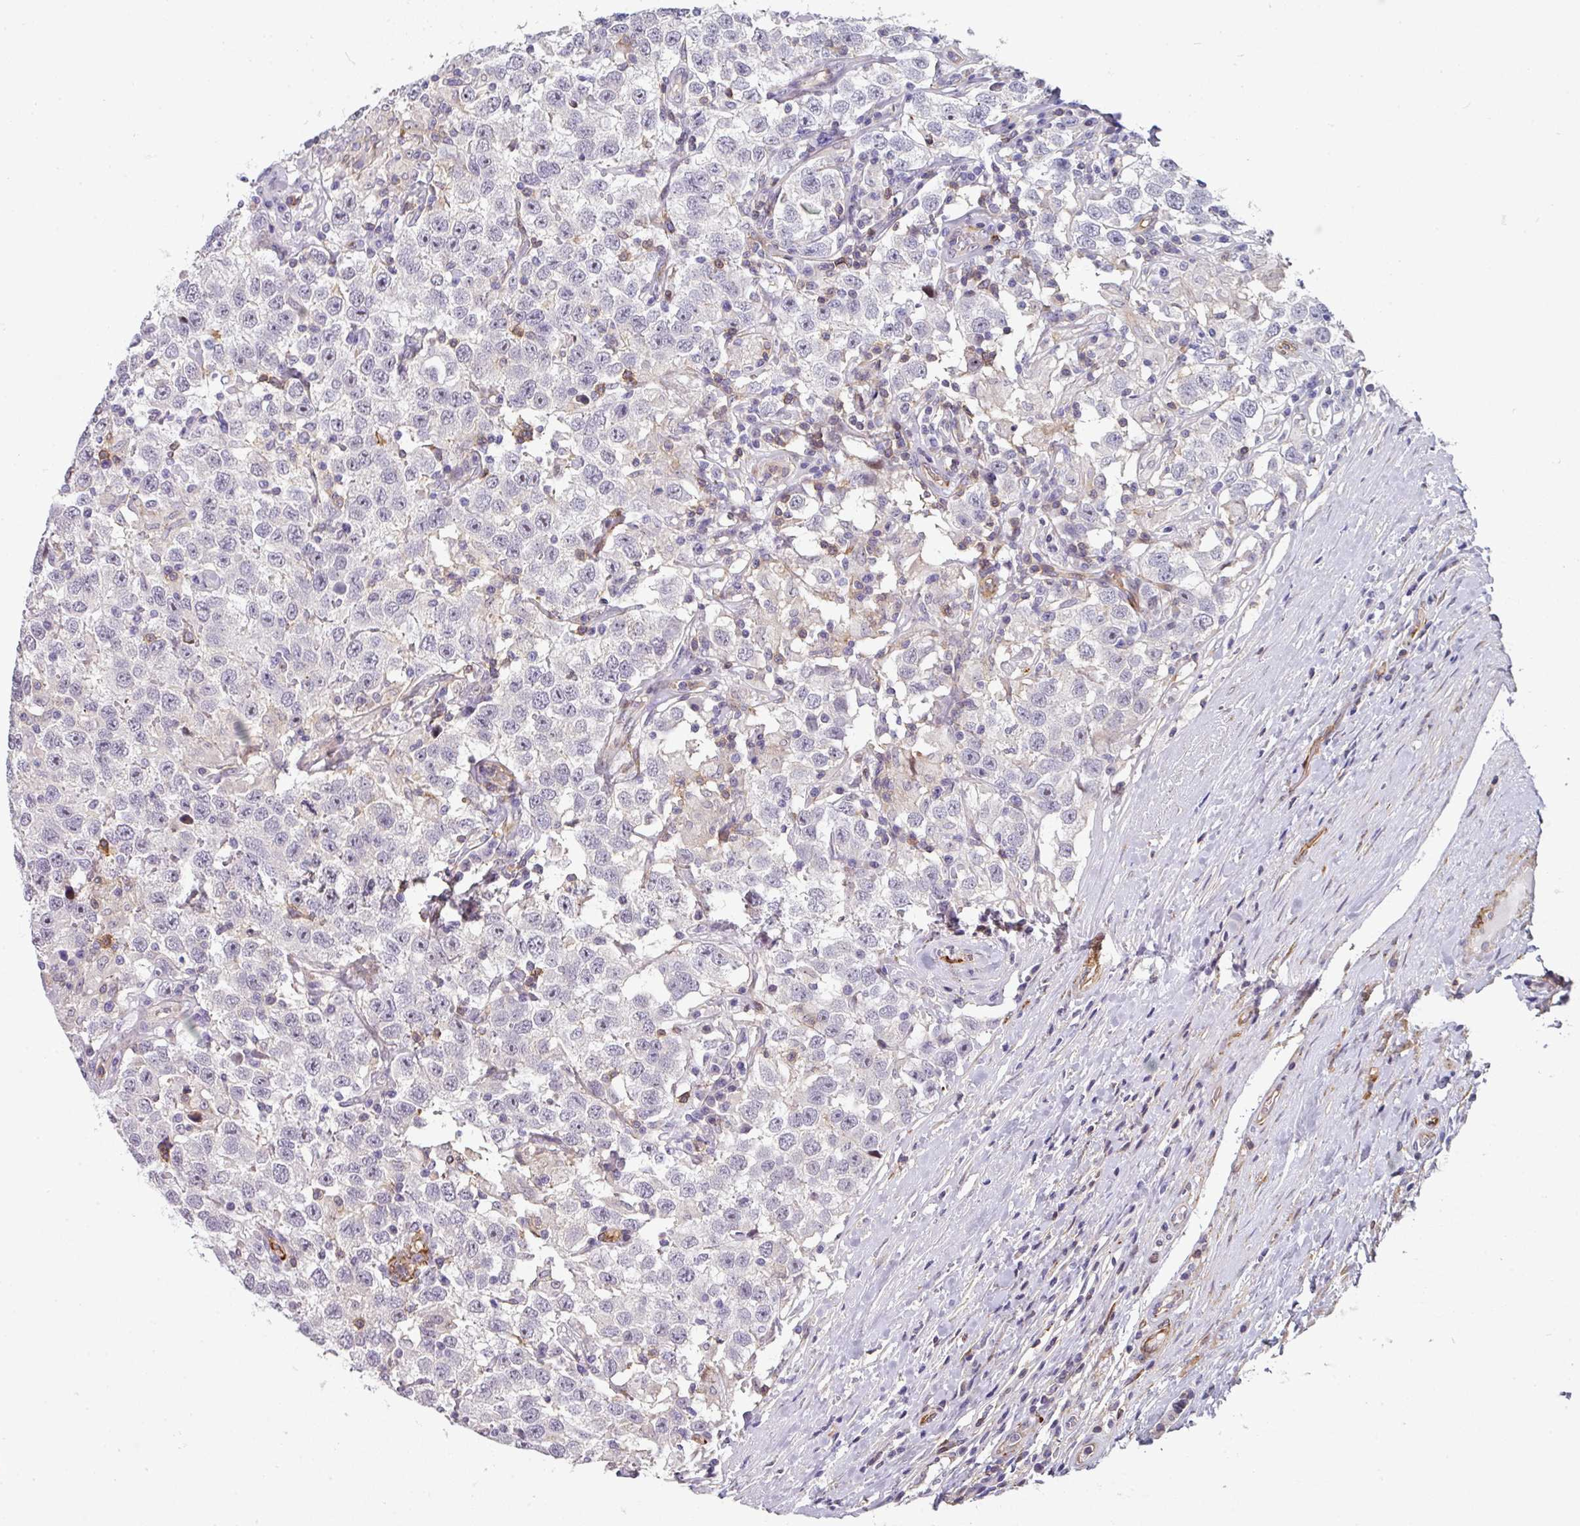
{"staining": {"intensity": "negative", "quantity": "none", "location": "none"}, "tissue": "testis cancer", "cell_type": "Tumor cells", "image_type": "cancer", "snomed": [{"axis": "morphology", "description": "Seminoma, NOS"}, {"axis": "topography", "description": "Testis"}], "caption": "Immunohistochemistry (IHC) of human seminoma (testis) reveals no staining in tumor cells.", "gene": "BEND5", "patient": {"sex": "male", "age": 41}}